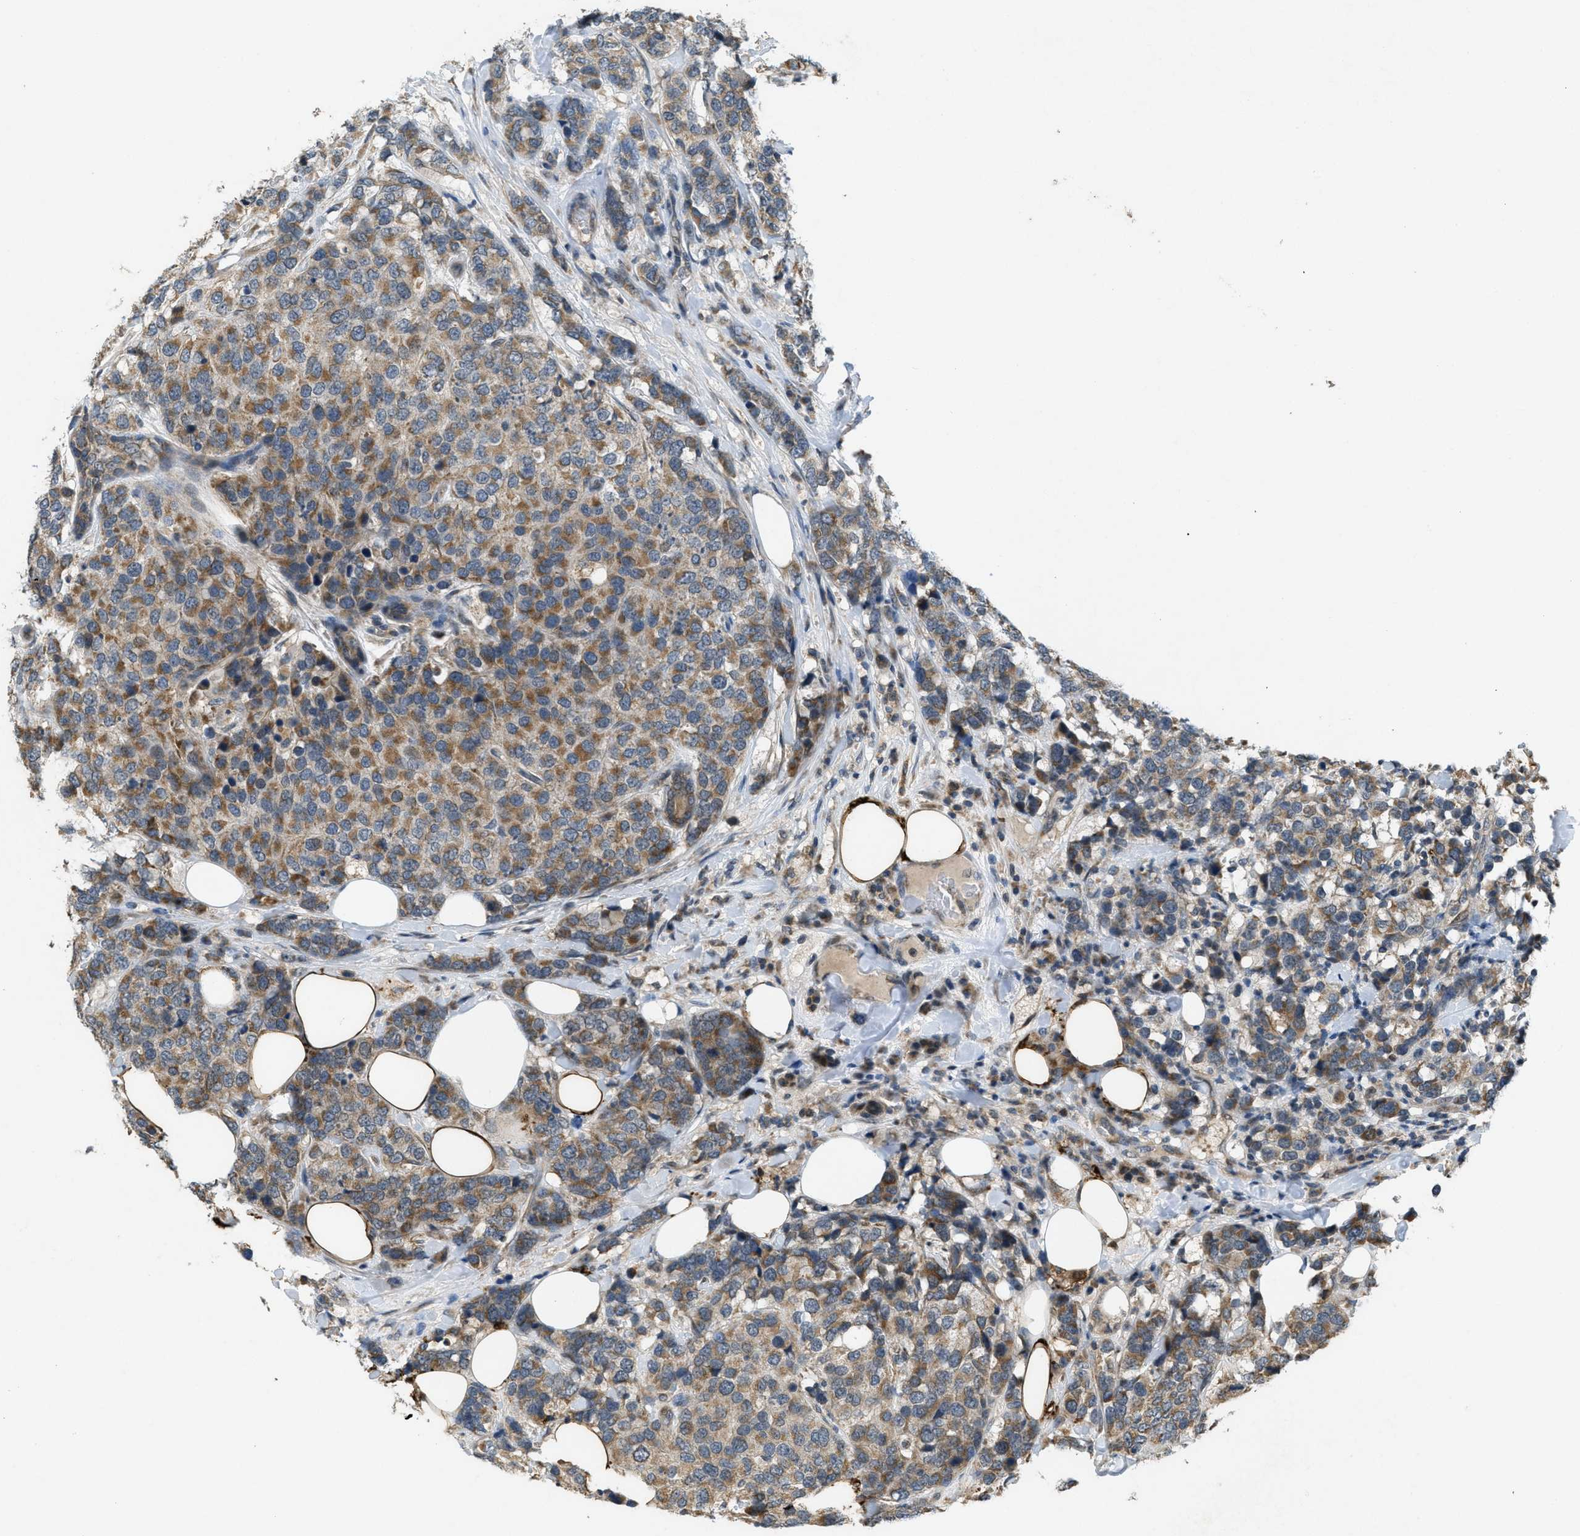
{"staining": {"intensity": "moderate", "quantity": ">75%", "location": "cytoplasmic/membranous"}, "tissue": "breast cancer", "cell_type": "Tumor cells", "image_type": "cancer", "snomed": [{"axis": "morphology", "description": "Lobular carcinoma"}, {"axis": "topography", "description": "Breast"}], "caption": "Protein staining demonstrates moderate cytoplasmic/membranous staining in about >75% of tumor cells in breast cancer. The staining was performed using DAB to visualize the protein expression in brown, while the nuclei were stained in blue with hematoxylin (Magnification: 20x).", "gene": "PPP1R15A", "patient": {"sex": "female", "age": 59}}